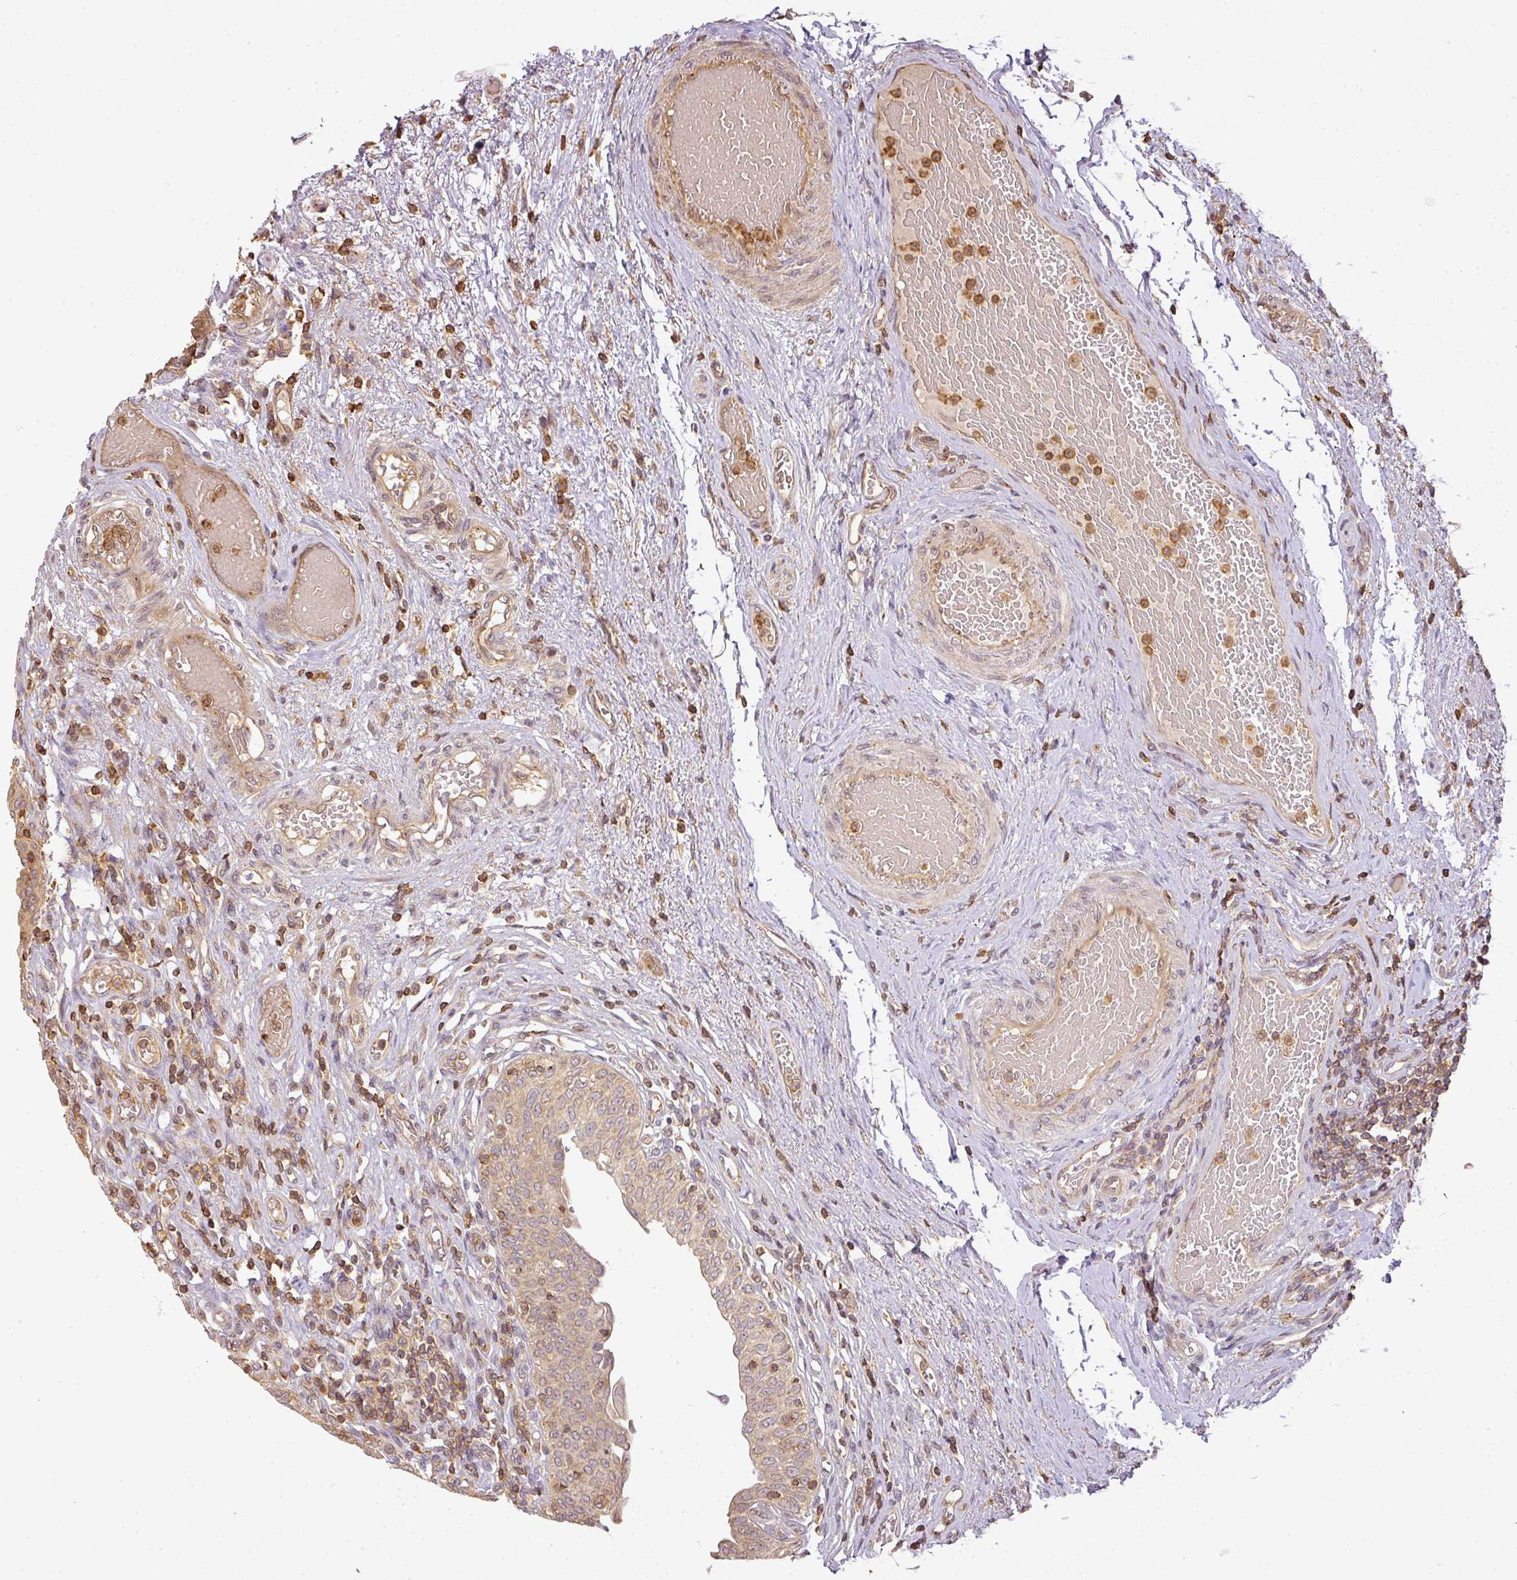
{"staining": {"intensity": "weak", "quantity": ">75%", "location": "cytoplasmic/membranous"}, "tissue": "urinary bladder", "cell_type": "Urothelial cells", "image_type": "normal", "snomed": [{"axis": "morphology", "description": "Normal tissue, NOS"}, {"axis": "topography", "description": "Urinary bladder"}], "caption": "Urothelial cells reveal low levels of weak cytoplasmic/membranous positivity in approximately >75% of cells in normal urinary bladder.", "gene": "TCL1B", "patient": {"sex": "male", "age": 71}}